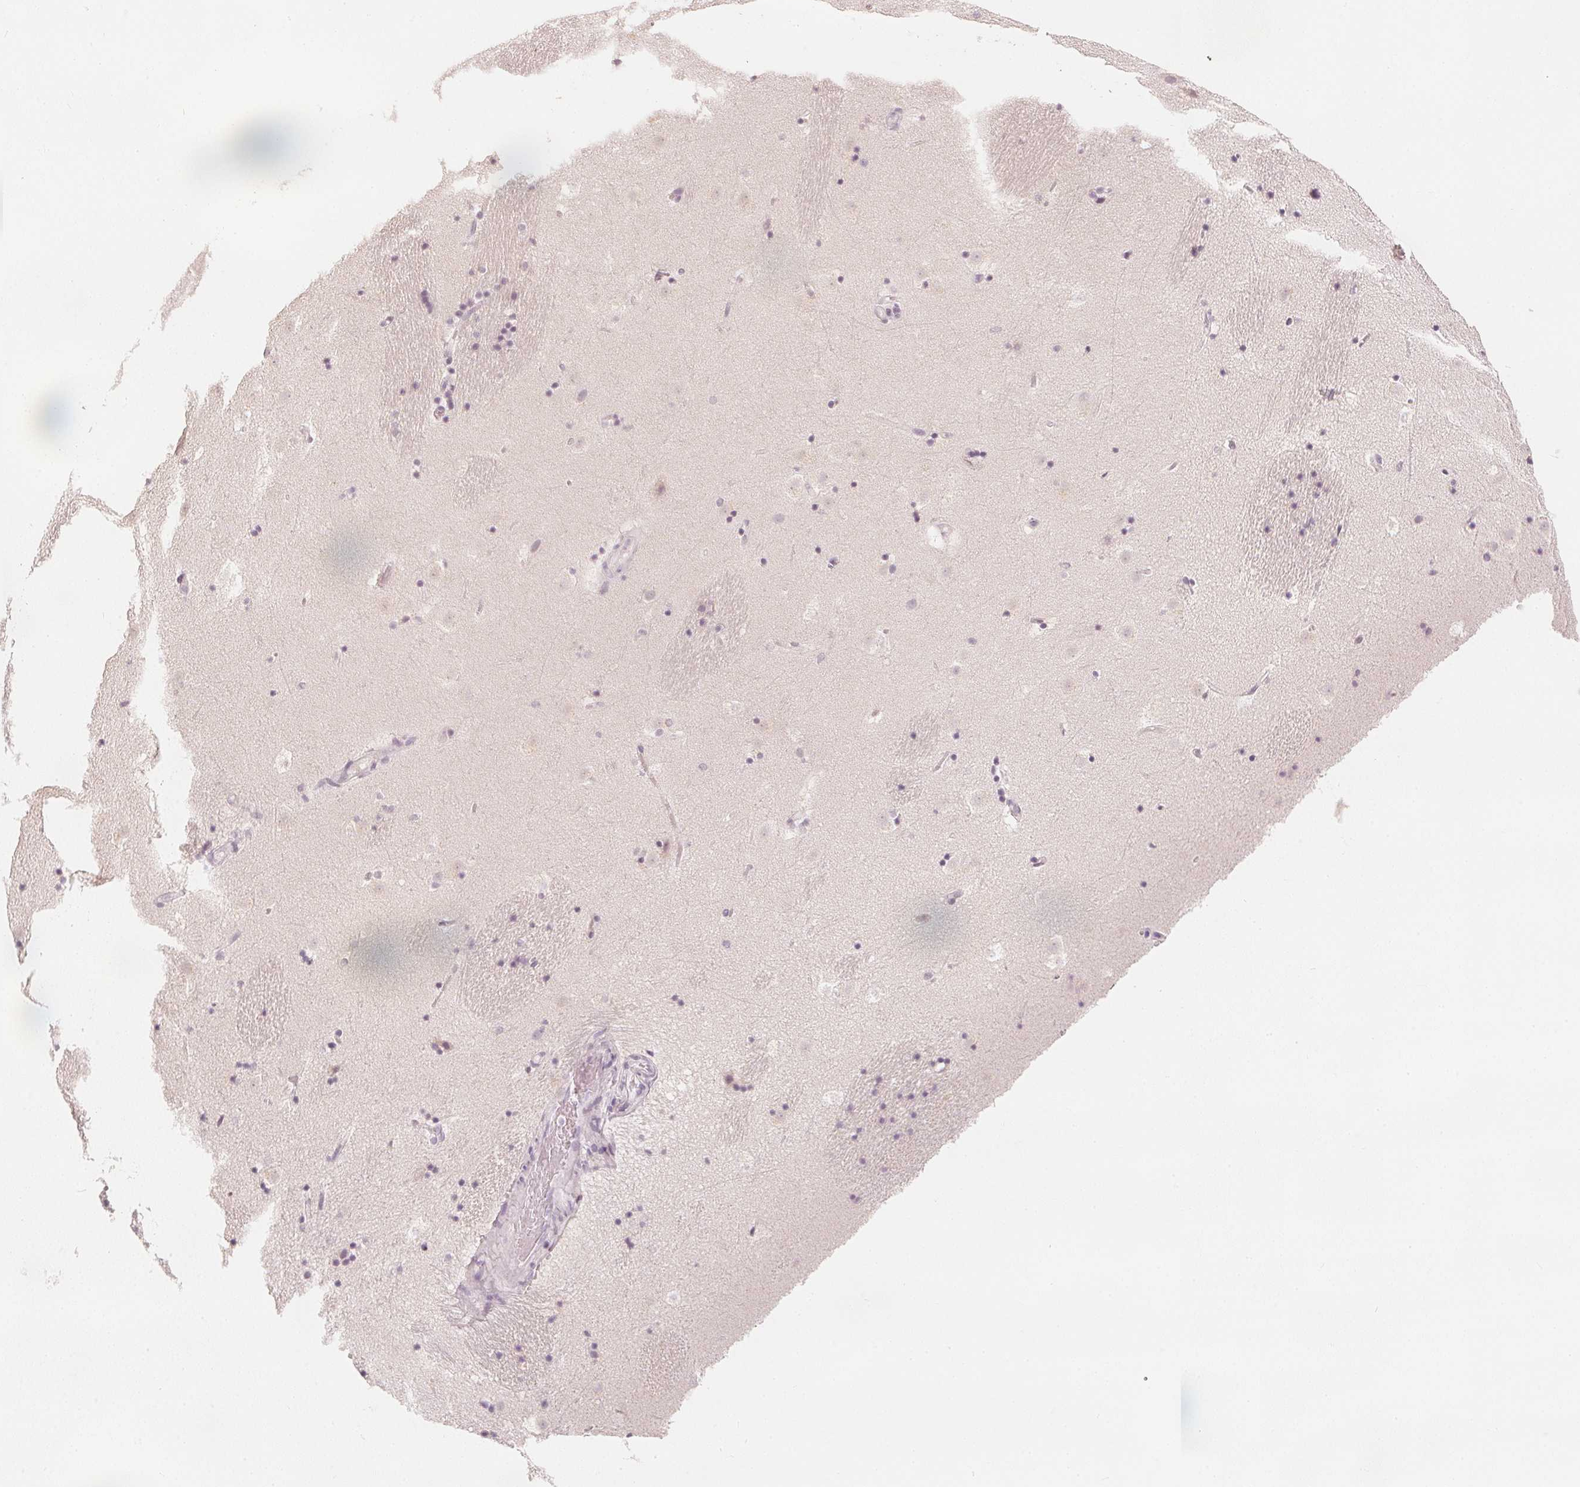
{"staining": {"intensity": "negative", "quantity": "none", "location": "none"}, "tissue": "caudate", "cell_type": "Glial cells", "image_type": "normal", "snomed": [{"axis": "morphology", "description": "Normal tissue, NOS"}, {"axis": "topography", "description": "Lateral ventricle wall"}], "caption": "This micrograph is of normal caudate stained with immunohistochemistry to label a protein in brown with the nuclei are counter-stained blue. There is no positivity in glial cells.", "gene": "CALB1", "patient": {"sex": "male", "age": 37}}